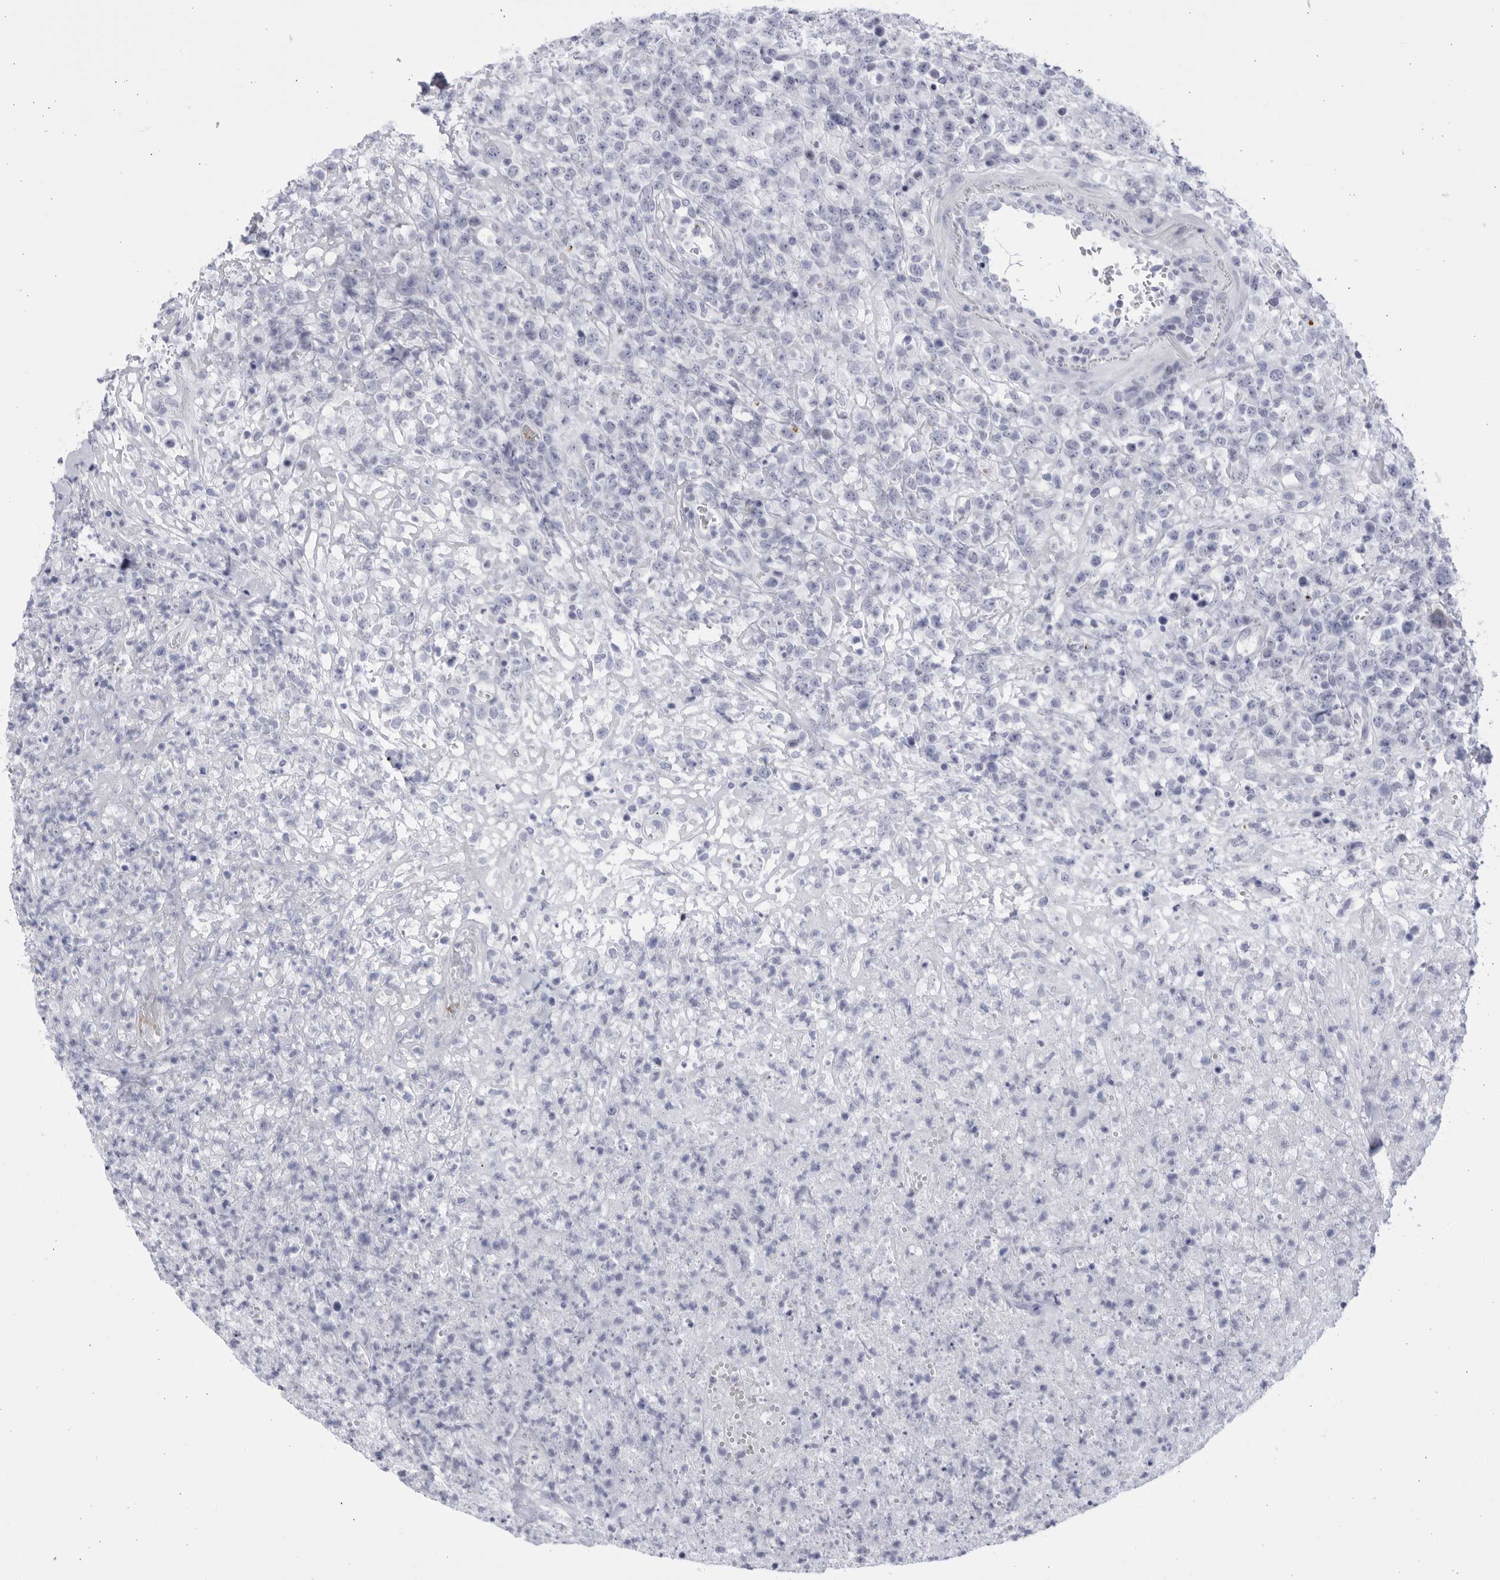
{"staining": {"intensity": "negative", "quantity": "none", "location": "none"}, "tissue": "lymphoma", "cell_type": "Tumor cells", "image_type": "cancer", "snomed": [{"axis": "morphology", "description": "Malignant lymphoma, non-Hodgkin's type, High grade"}, {"axis": "topography", "description": "Colon"}], "caption": "This is an immunohistochemistry (IHC) micrograph of high-grade malignant lymphoma, non-Hodgkin's type. There is no expression in tumor cells.", "gene": "CCDC181", "patient": {"sex": "female", "age": 53}}